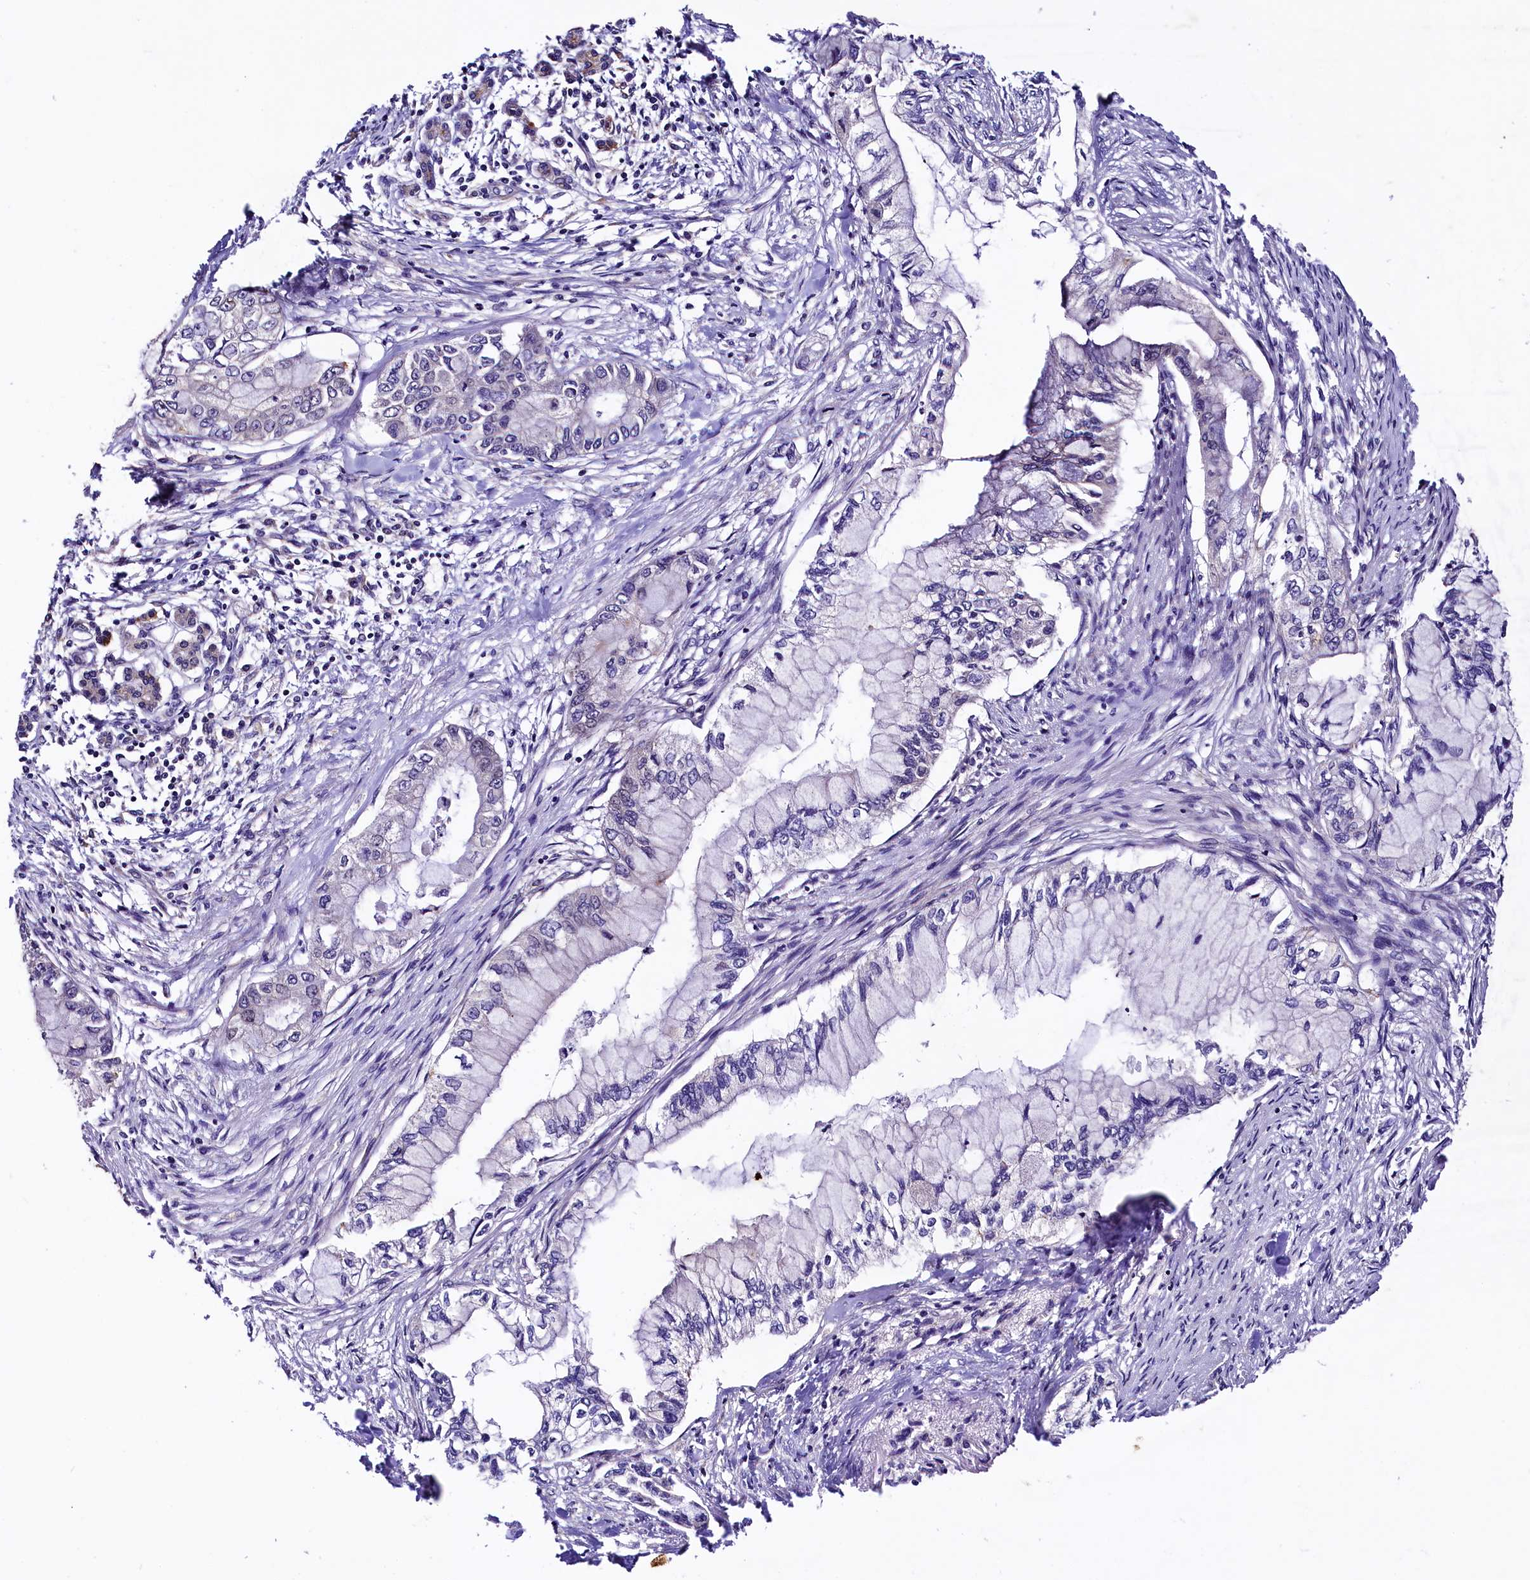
{"staining": {"intensity": "negative", "quantity": "none", "location": "none"}, "tissue": "pancreatic cancer", "cell_type": "Tumor cells", "image_type": "cancer", "snomed": [{"axis": "morphology", "description": "Adenocarcinoma, NOS"}, {"axis": "topography", "description": "Pancreas"}], "caption": "The micrograph reveals no significant expression in tumor cells of pancreatic cancer.", "gene": "VPS35", "patient": {"sex": "male", "age": 48}}